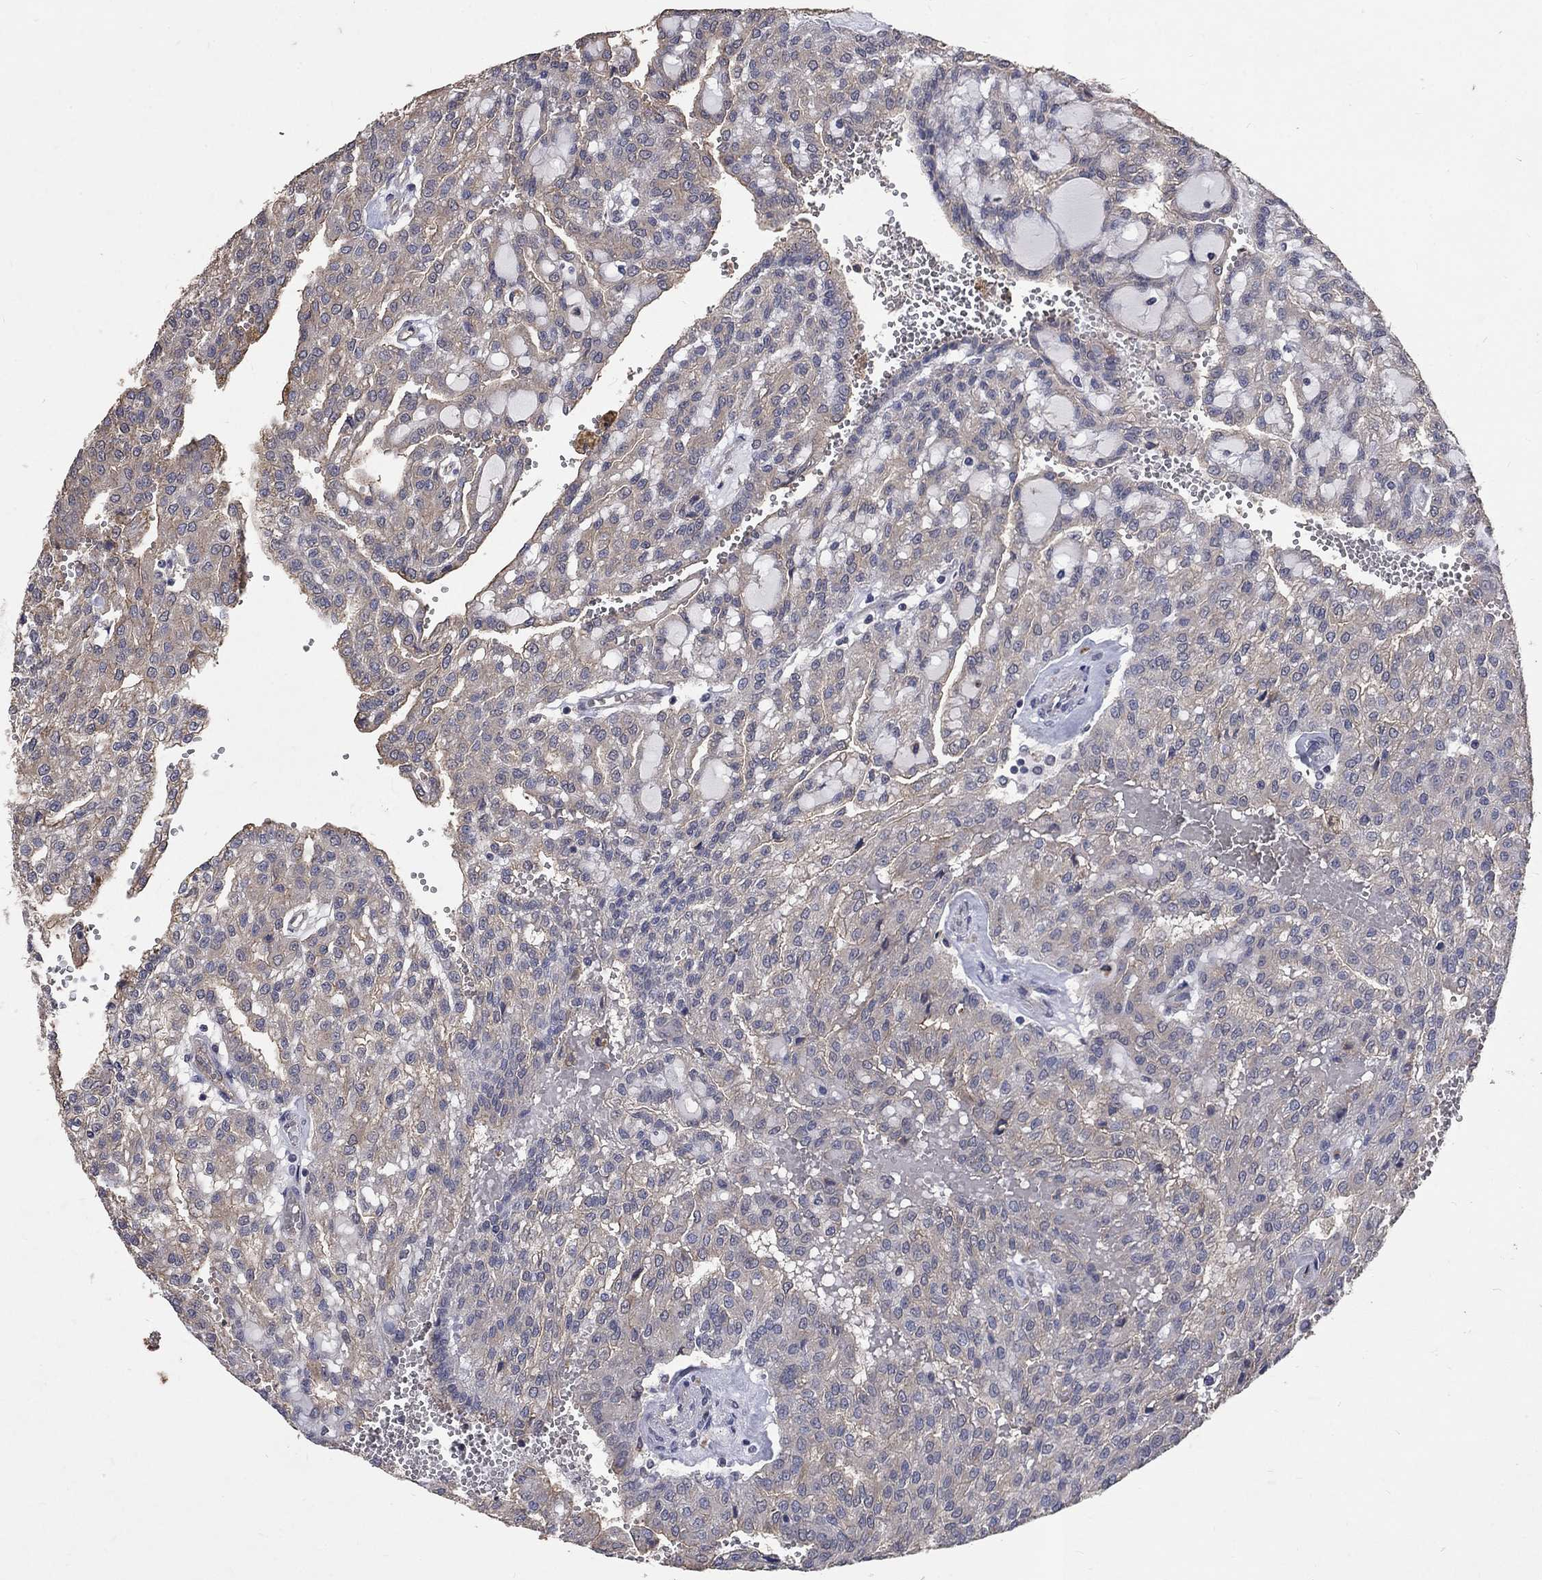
{"staining": {"intensity": "weak", "quantity": "<25%", "location": "cytoplasmic/membranous"}, "tissue": "renal cancer", "cell_type": "Tumor cells", "image_type": "cancer", "snomed": [{"axis": "morphology", "description": "Adenocarcinoma, NOS"}, {"axis": "topography", "description": "Kidney"}], "caption": "The IHC micrograph has no significant expression in tumor cells of renal cancer (adenocarcinoma) tissue.", "gene": "CHST5", "patient": {"sex": "male", "age": 63}}